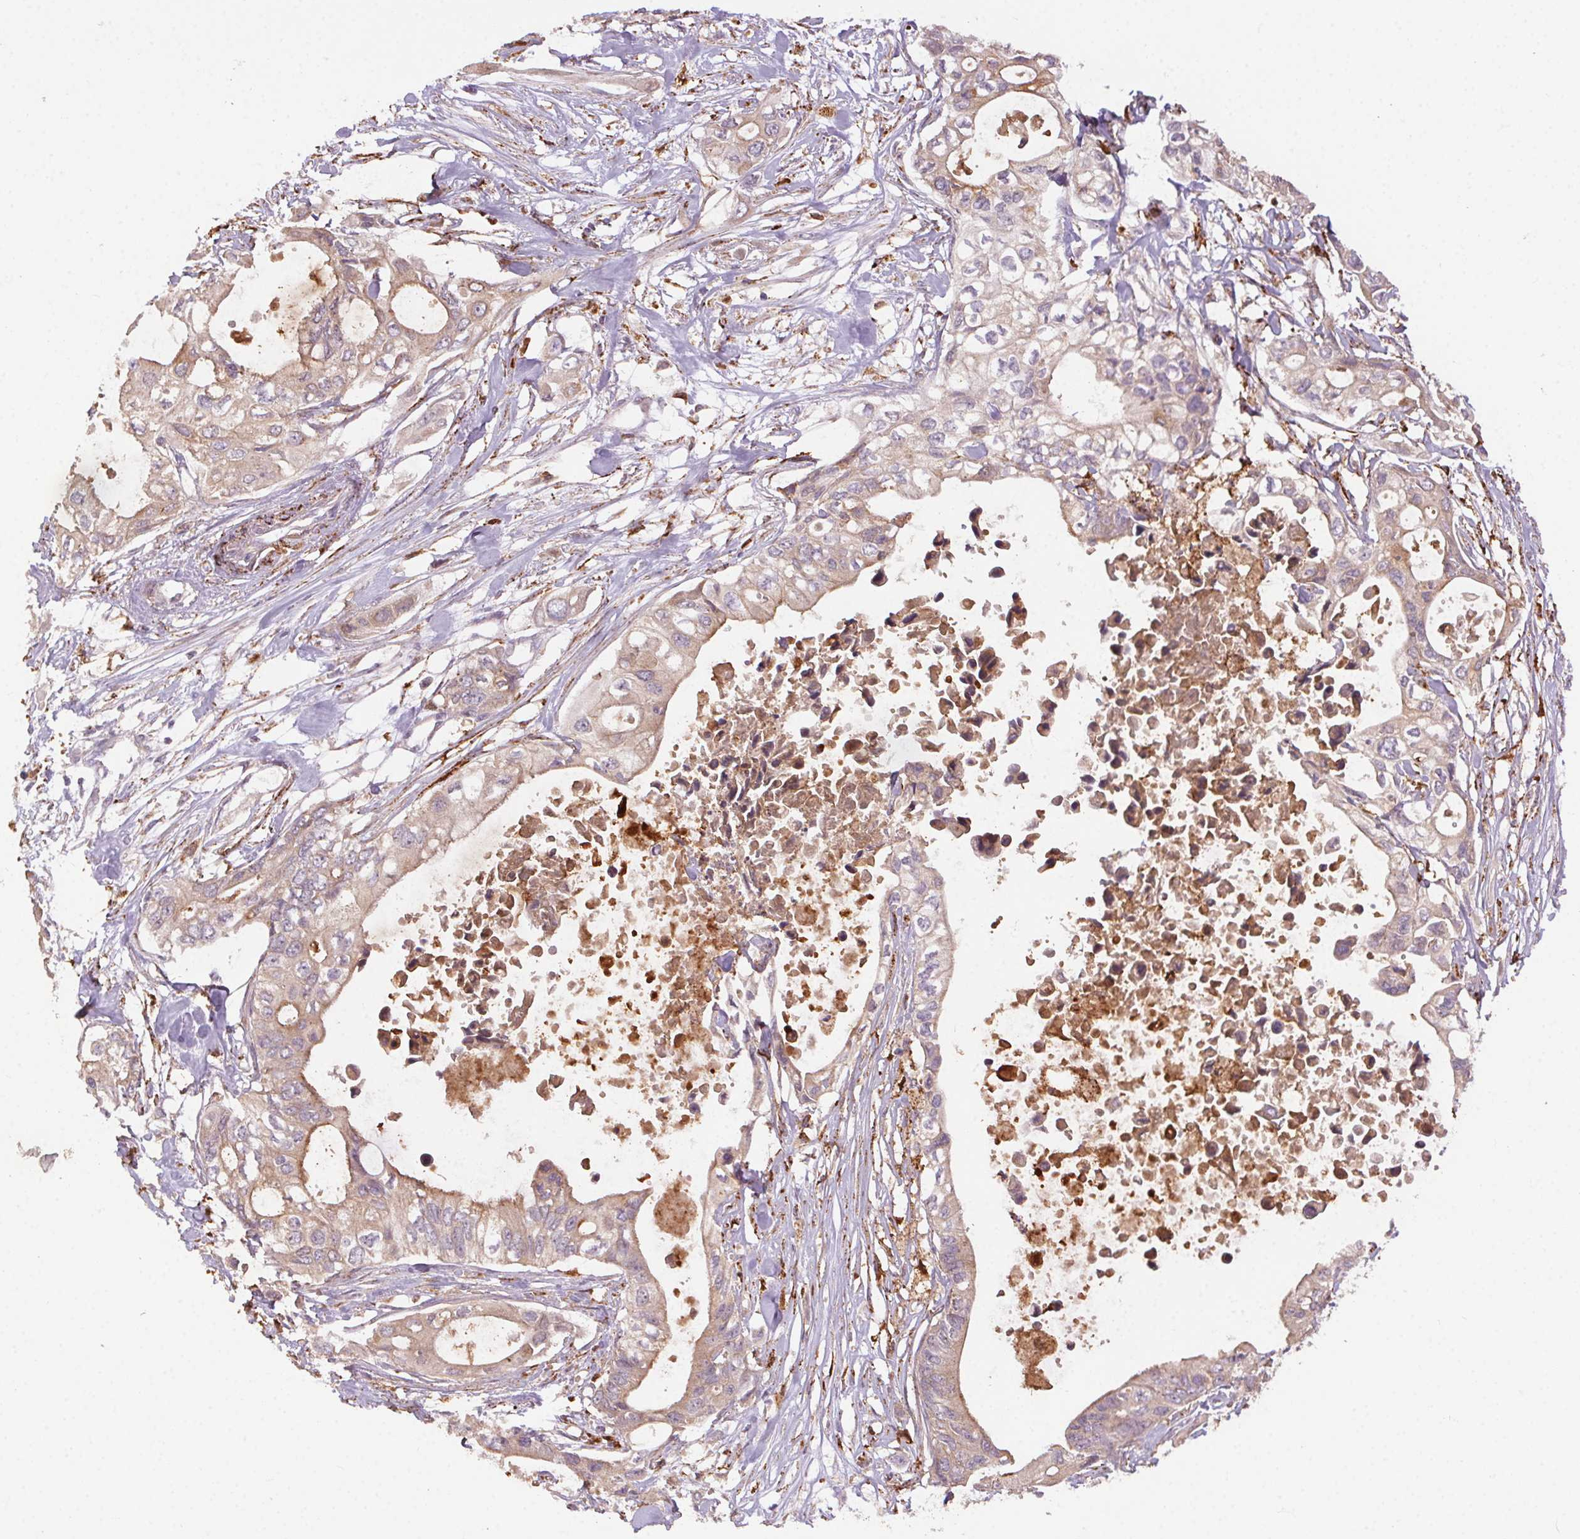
{"staining": {"intensity": "weak", "quantity": "25%-75%", "location": "cytoplasmic/membranous"}, "tissue": "pancreatic cancer", "cell_type": "Tumor cells", "image_type": "cancer", "snomed": [{"axis": "morphology", "description": "Adenocarcinoma, NOS"}, {"axis": "topography", "description": "Pancreas"}], "caption": "Immunohistochemistry of human pancreatic cancer (adenocarcinoma) shows low levels of weak cytoplasmic/membranous staining in about 25%-75% of tumor cells.", "gene": "FNBP1L", "patient": {"sex": "female", "age": 63}}